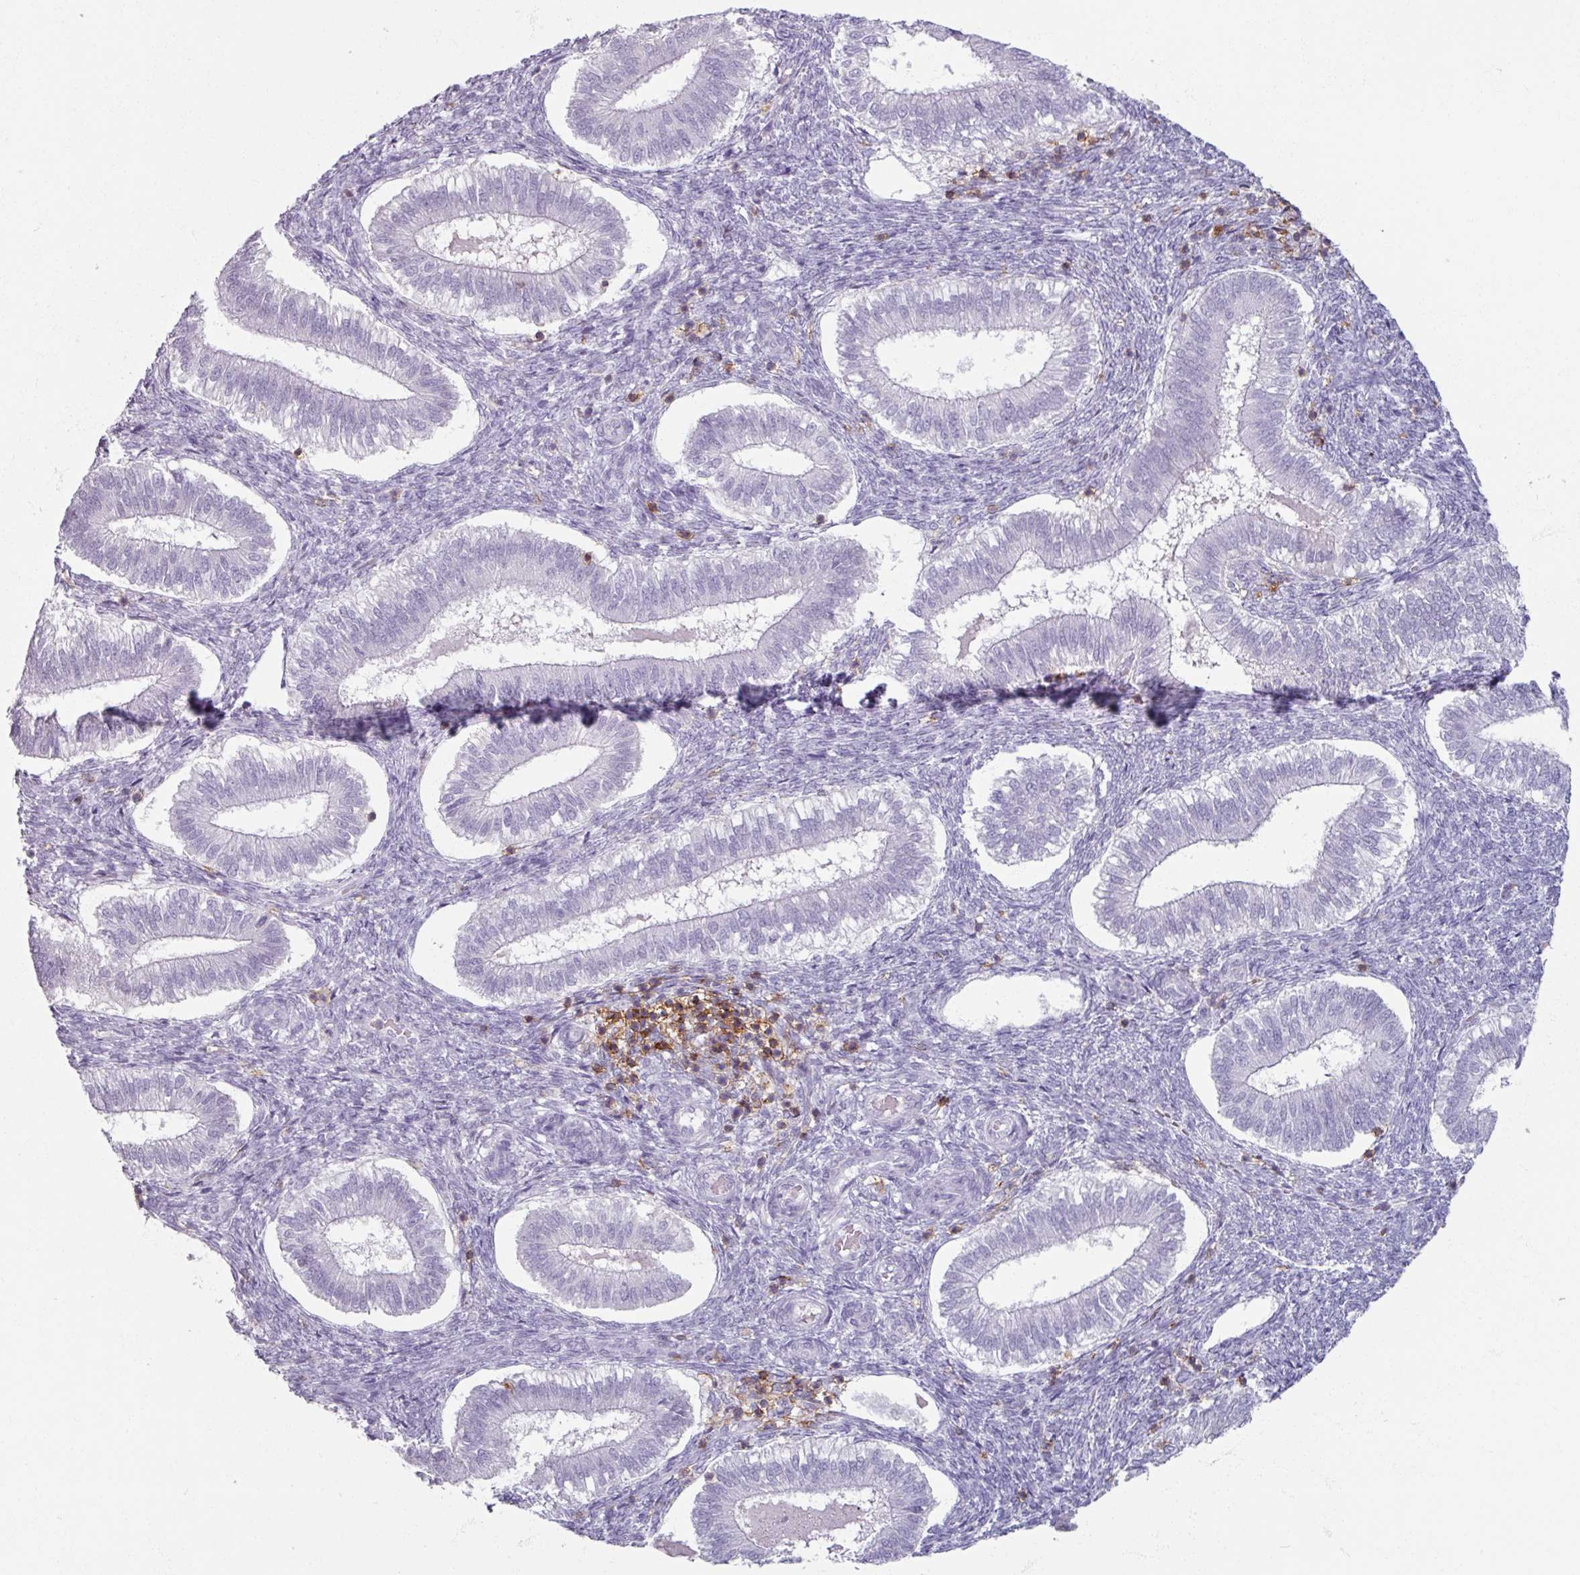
{"staining": {"intensity": "negative", "quantity": "none", "location": "none"}, "tissue": "endometrium", "cell_type": "Cells in endometrial stroma", "image_type": "normal", "snomed": [{"axis": "morphology", "description": "Normal tissue, NOS"}, {"axis": "topography", "description": "Endometrium"}], "caption": "Immunohistochemistry image of benign endometrium: endometrium stained with DAB (3,3'-diaminobenzidine) exhibits no significant protein expression in cells in endometrial stroma. The staining is performed using DAB brown chromogen with nuclei counter-stained in using hematoxylin.", "gene": "PTPRC", "patient": {"sex": "female", "age": 25}}